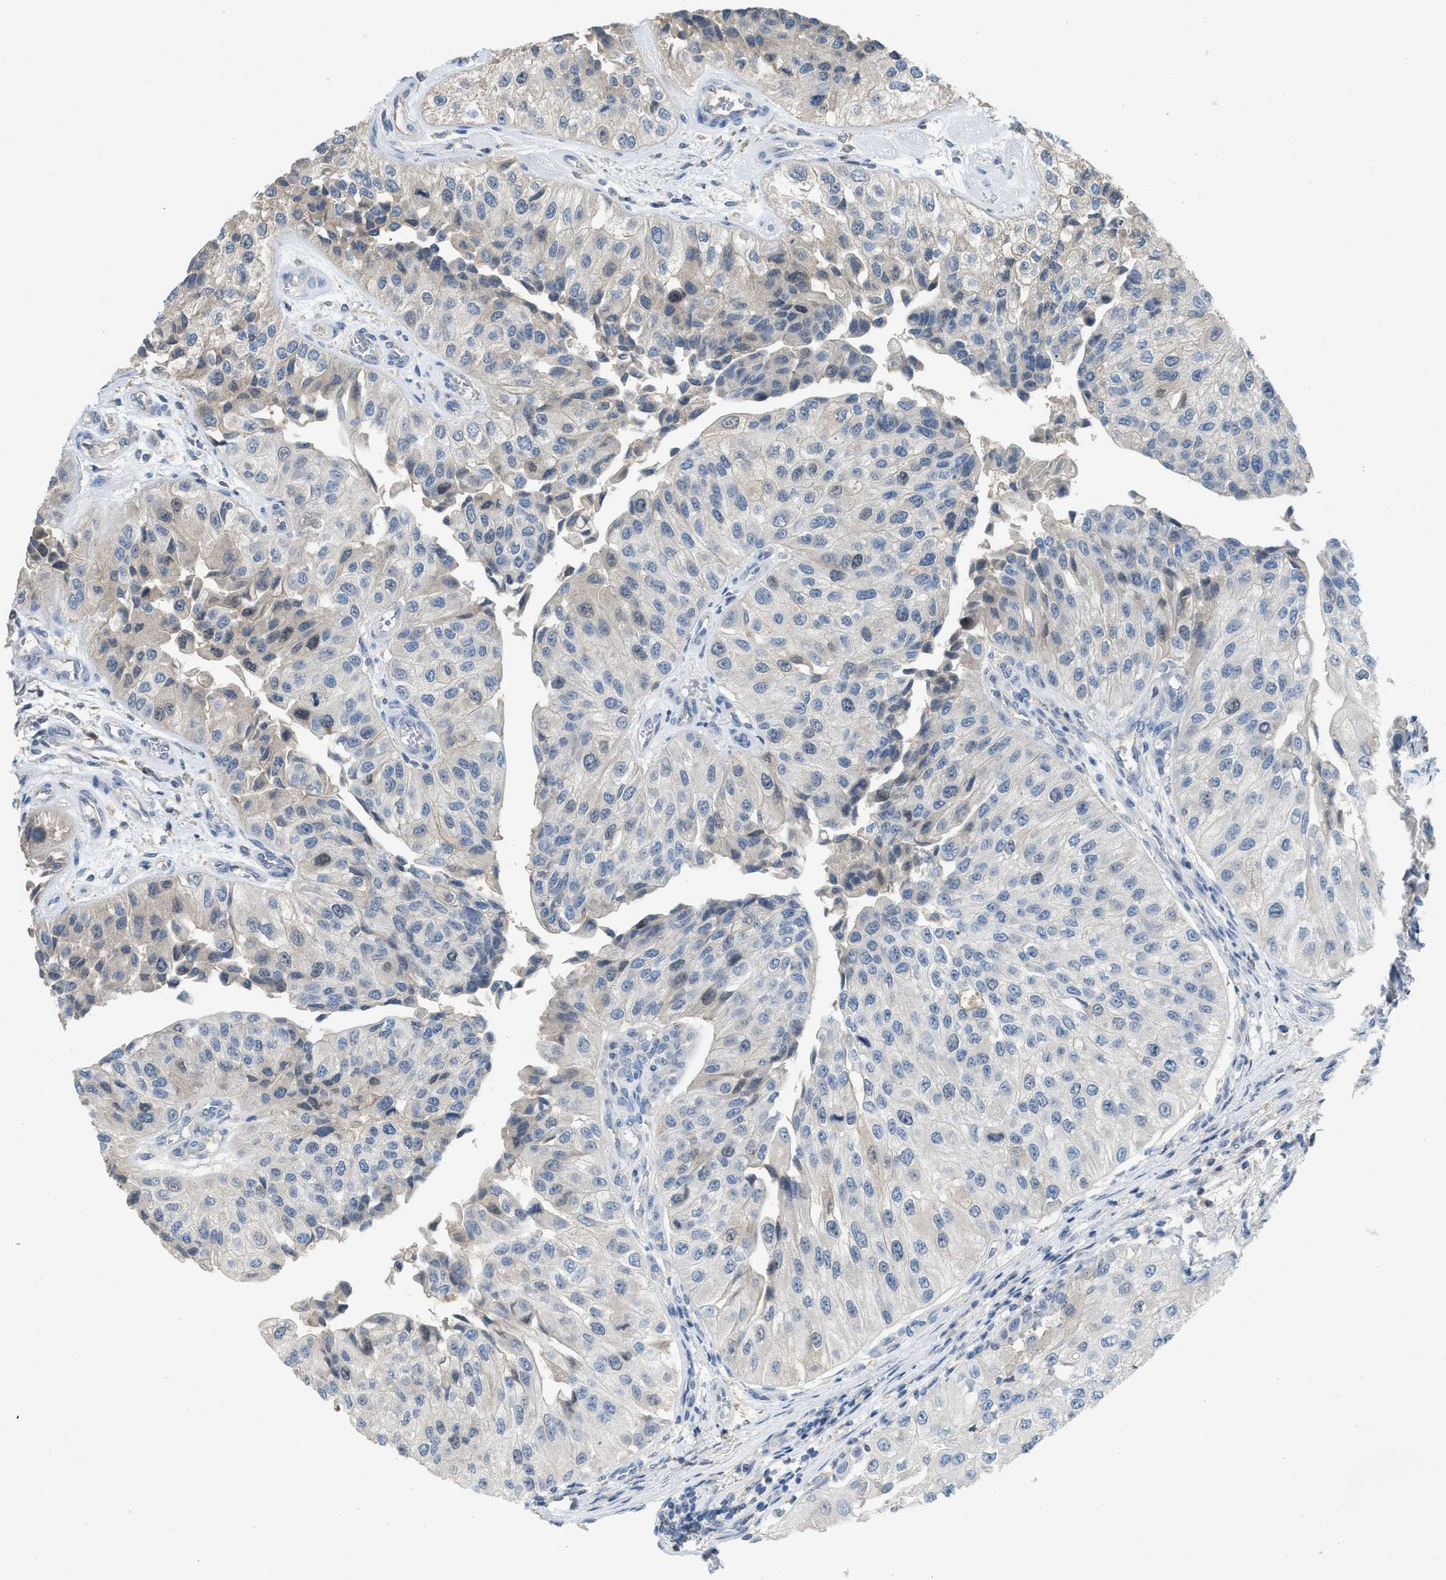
{"staining": {"intensity": "weak", "quantity": "<25%", "location": "cytoplasmic/membranous"}, "tissue": "urothelial cancer", "cell_type": "Tumor cells", "image_type": "cancer", "snomed": [{"axis": "morphology", "description": "Urothelial carcinoma, High grade"}, {"axis": "topography", "description": "Kidney"}, {"axis": "topography", "description": "Urinary bladder"}], "caption": "Tumor cells are negative for brown protein staining in urothelial carcinoma (high-grade).", "gene": "MIS18A", "patient": {"sex": "male", "age": 77}}